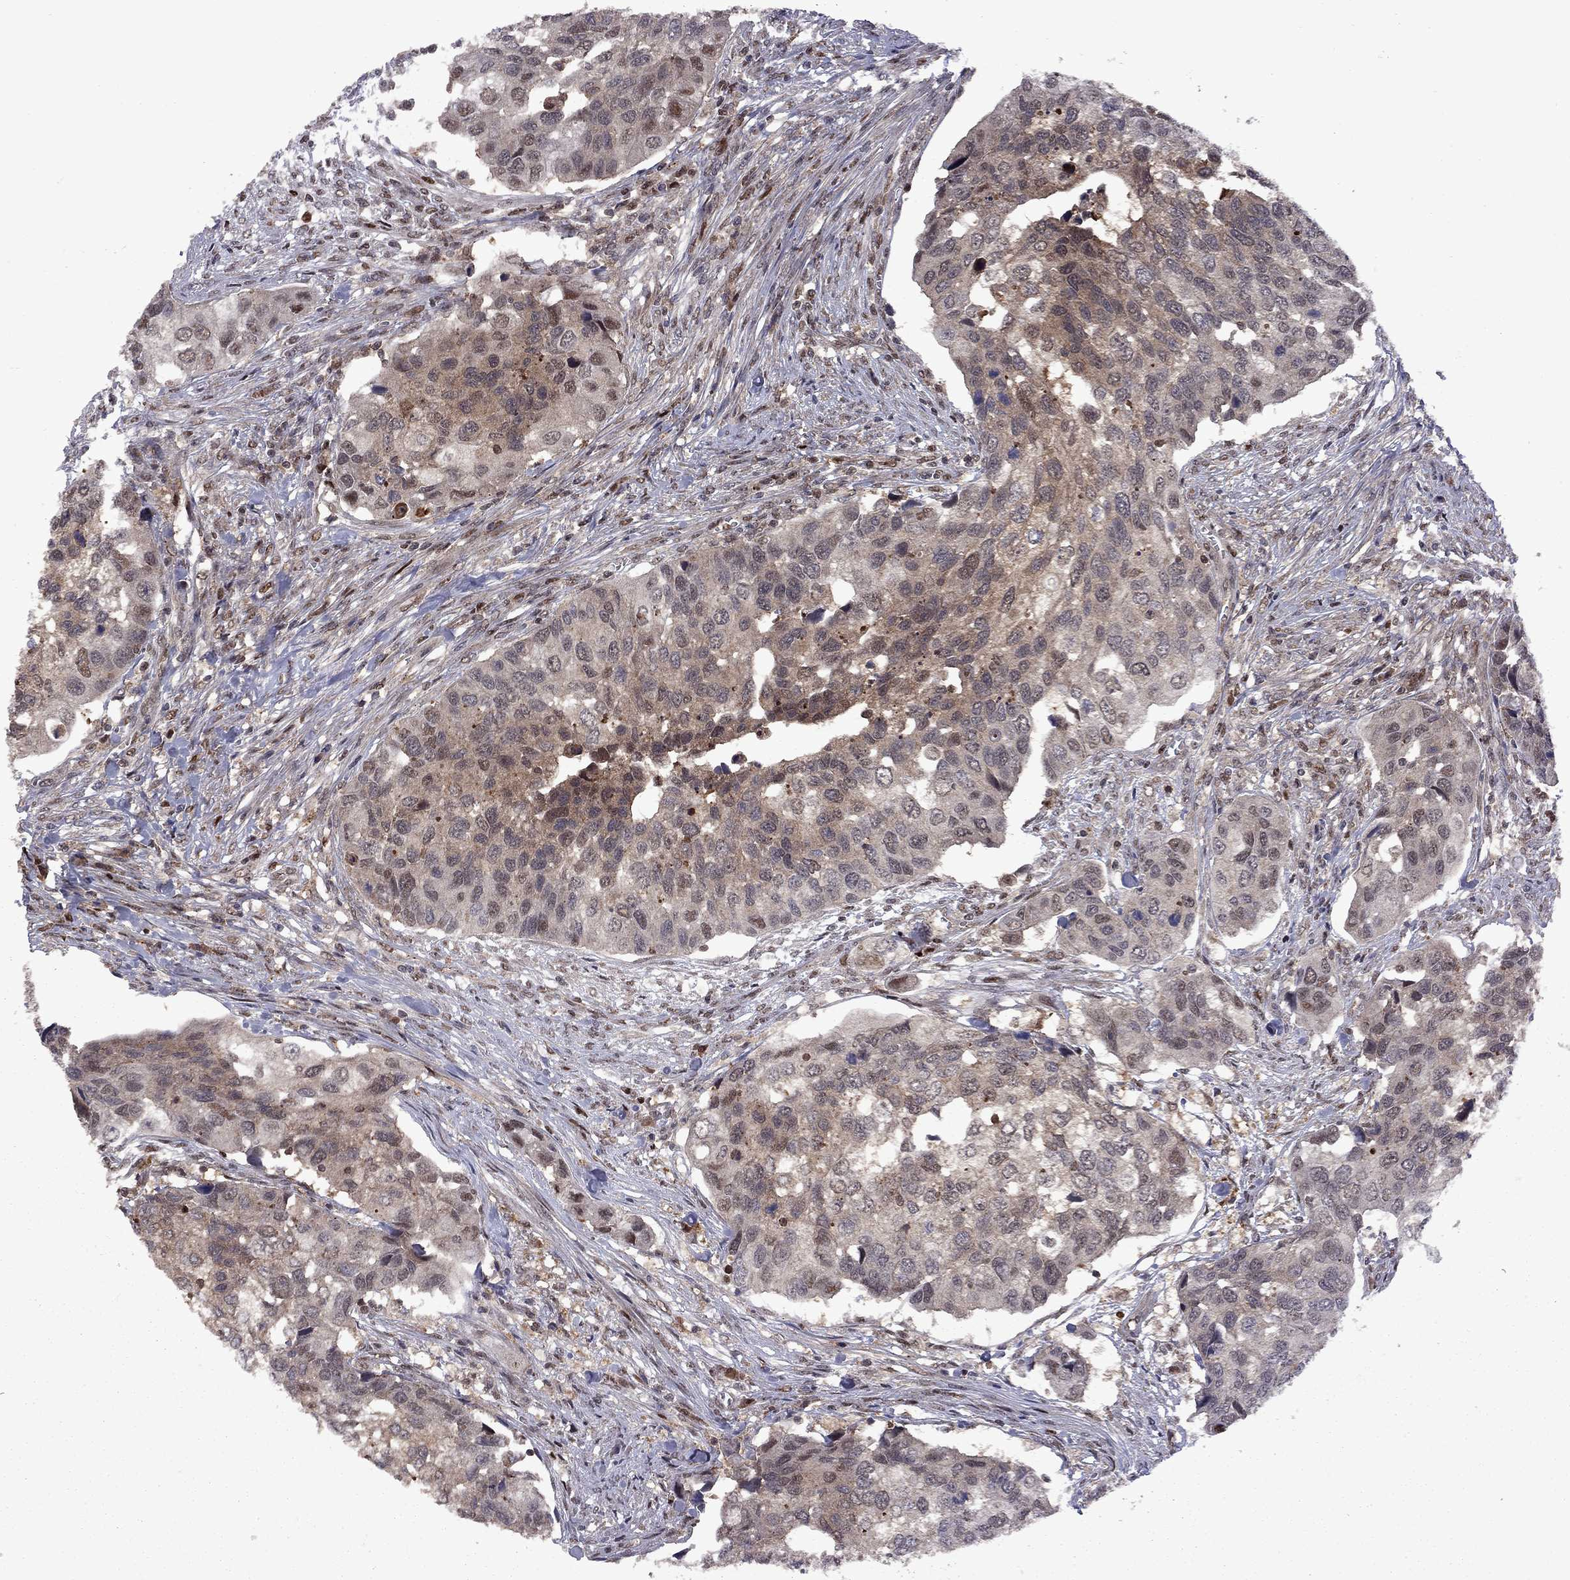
{"staining": {"intensity": "moderate", "quantity": "<25%", "location": "cytoplasmic/membranous"}, "tissue": "urothelial cancer", "cell_type": "Tumor cells", "image_type": "cancer", "snomed": [{"axis": "morphology", "description": "Urothelial carcinoma, High grade"}, {"axis": "topography", "description": "Urinary bladder"}], "caption": "High-grade urothelial carcinoma tissue exhibits moderate cytoplasmic/membranous positivity in about <25% of tumor cells, visualized by immunohistochemistry.", "gene": "IPP", "patient": {"sex": "male", "age": 60}}